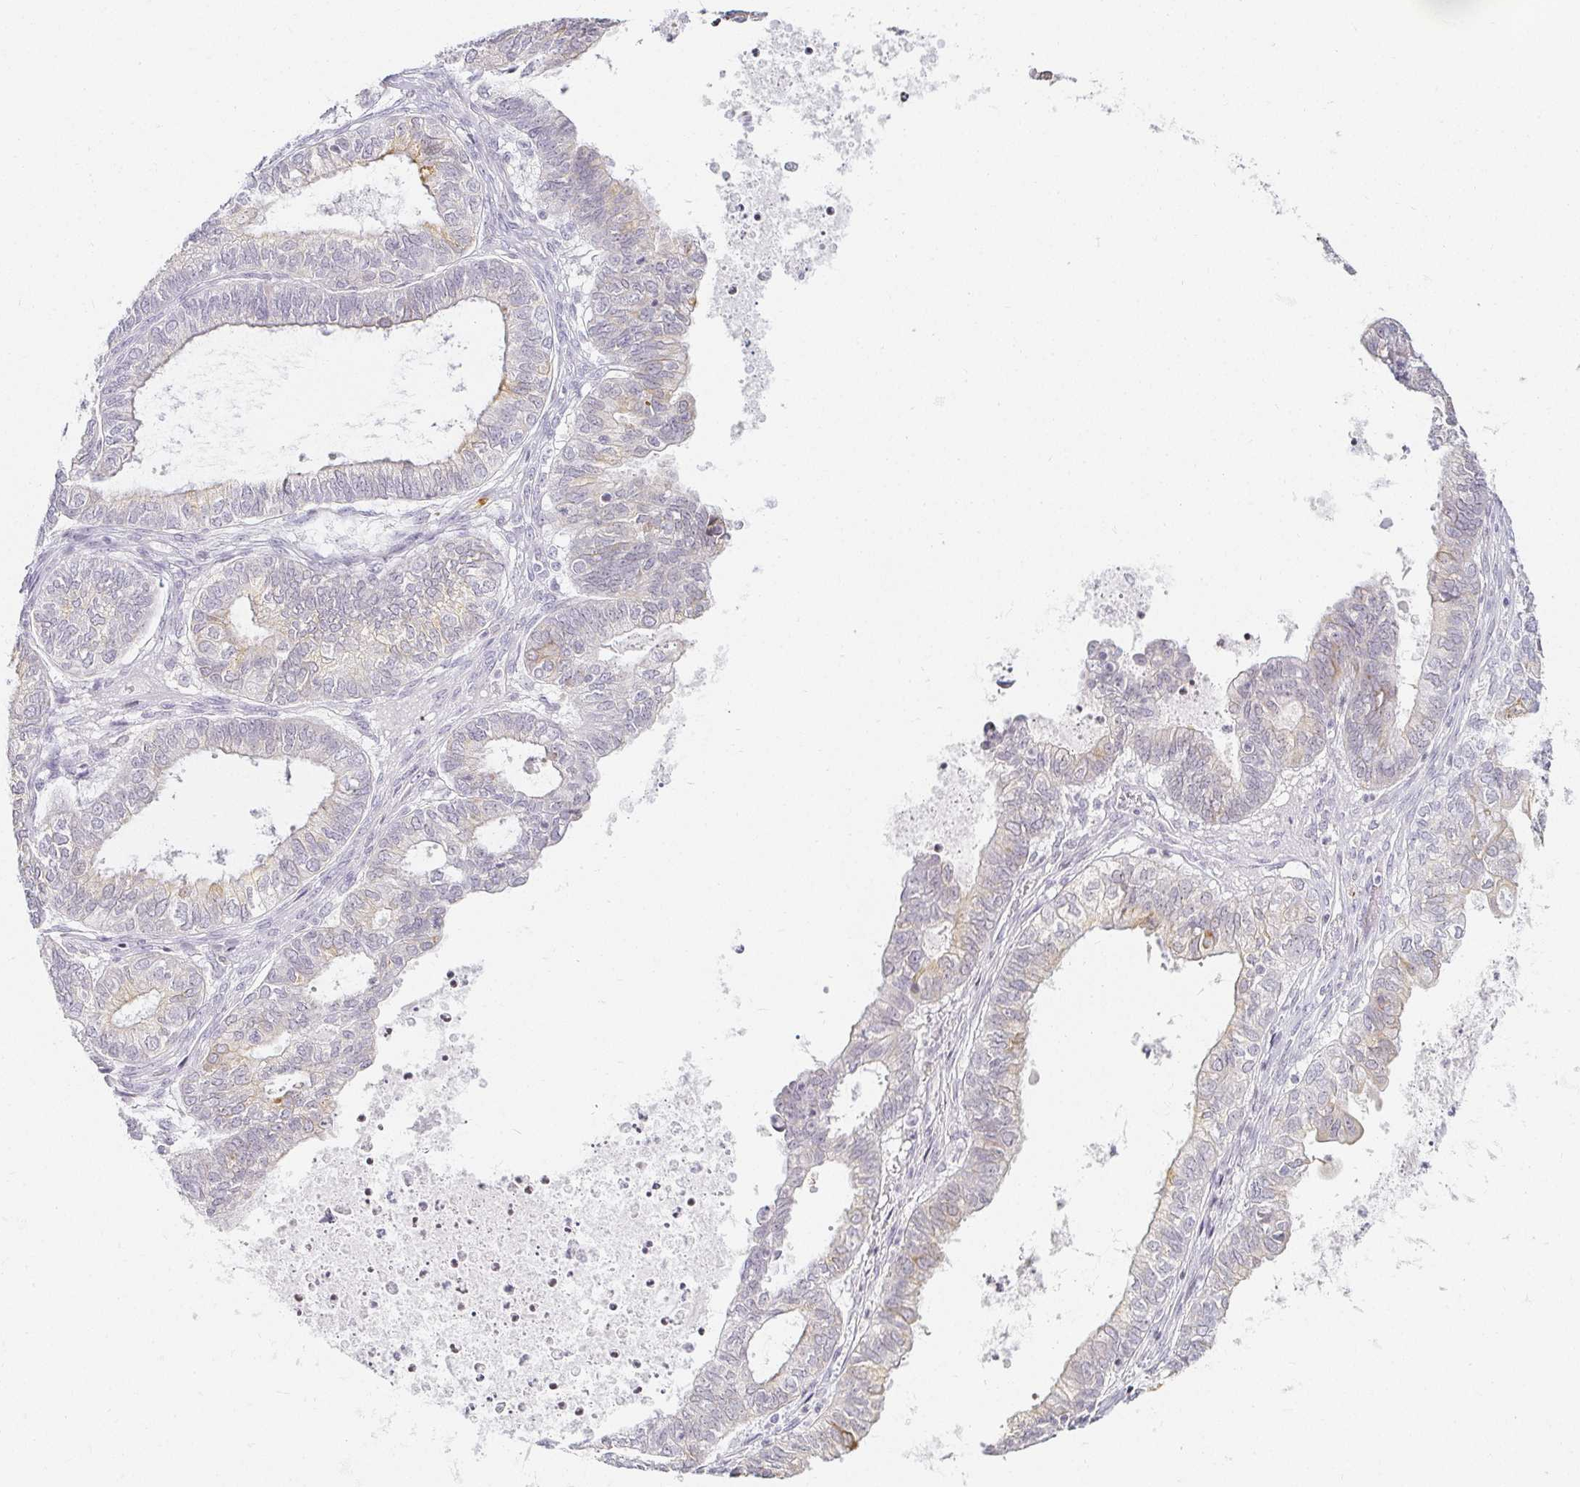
{"staining": {"intensity": "weak", "quantity": "<25%", "location": "cytoplasmic/membranous"}, "tissue": "ovarian cancer", "cell_type": "Tumor cells", "image_type": "cancer", "snomed": [{"axis": "morphology", "description": "Carcinoma, endometroid"}, {"axis": "topography", "description": "Ovary"}], "caption": "An immunohistochemistry image of ovarian cancer (endometroid carcinoma) is shown. There is no staining in tumor cells of ovarian cancer (endometroid carcinoma).", "gene": "ACAN", "patient": {"sex": "female", "age": 64}}